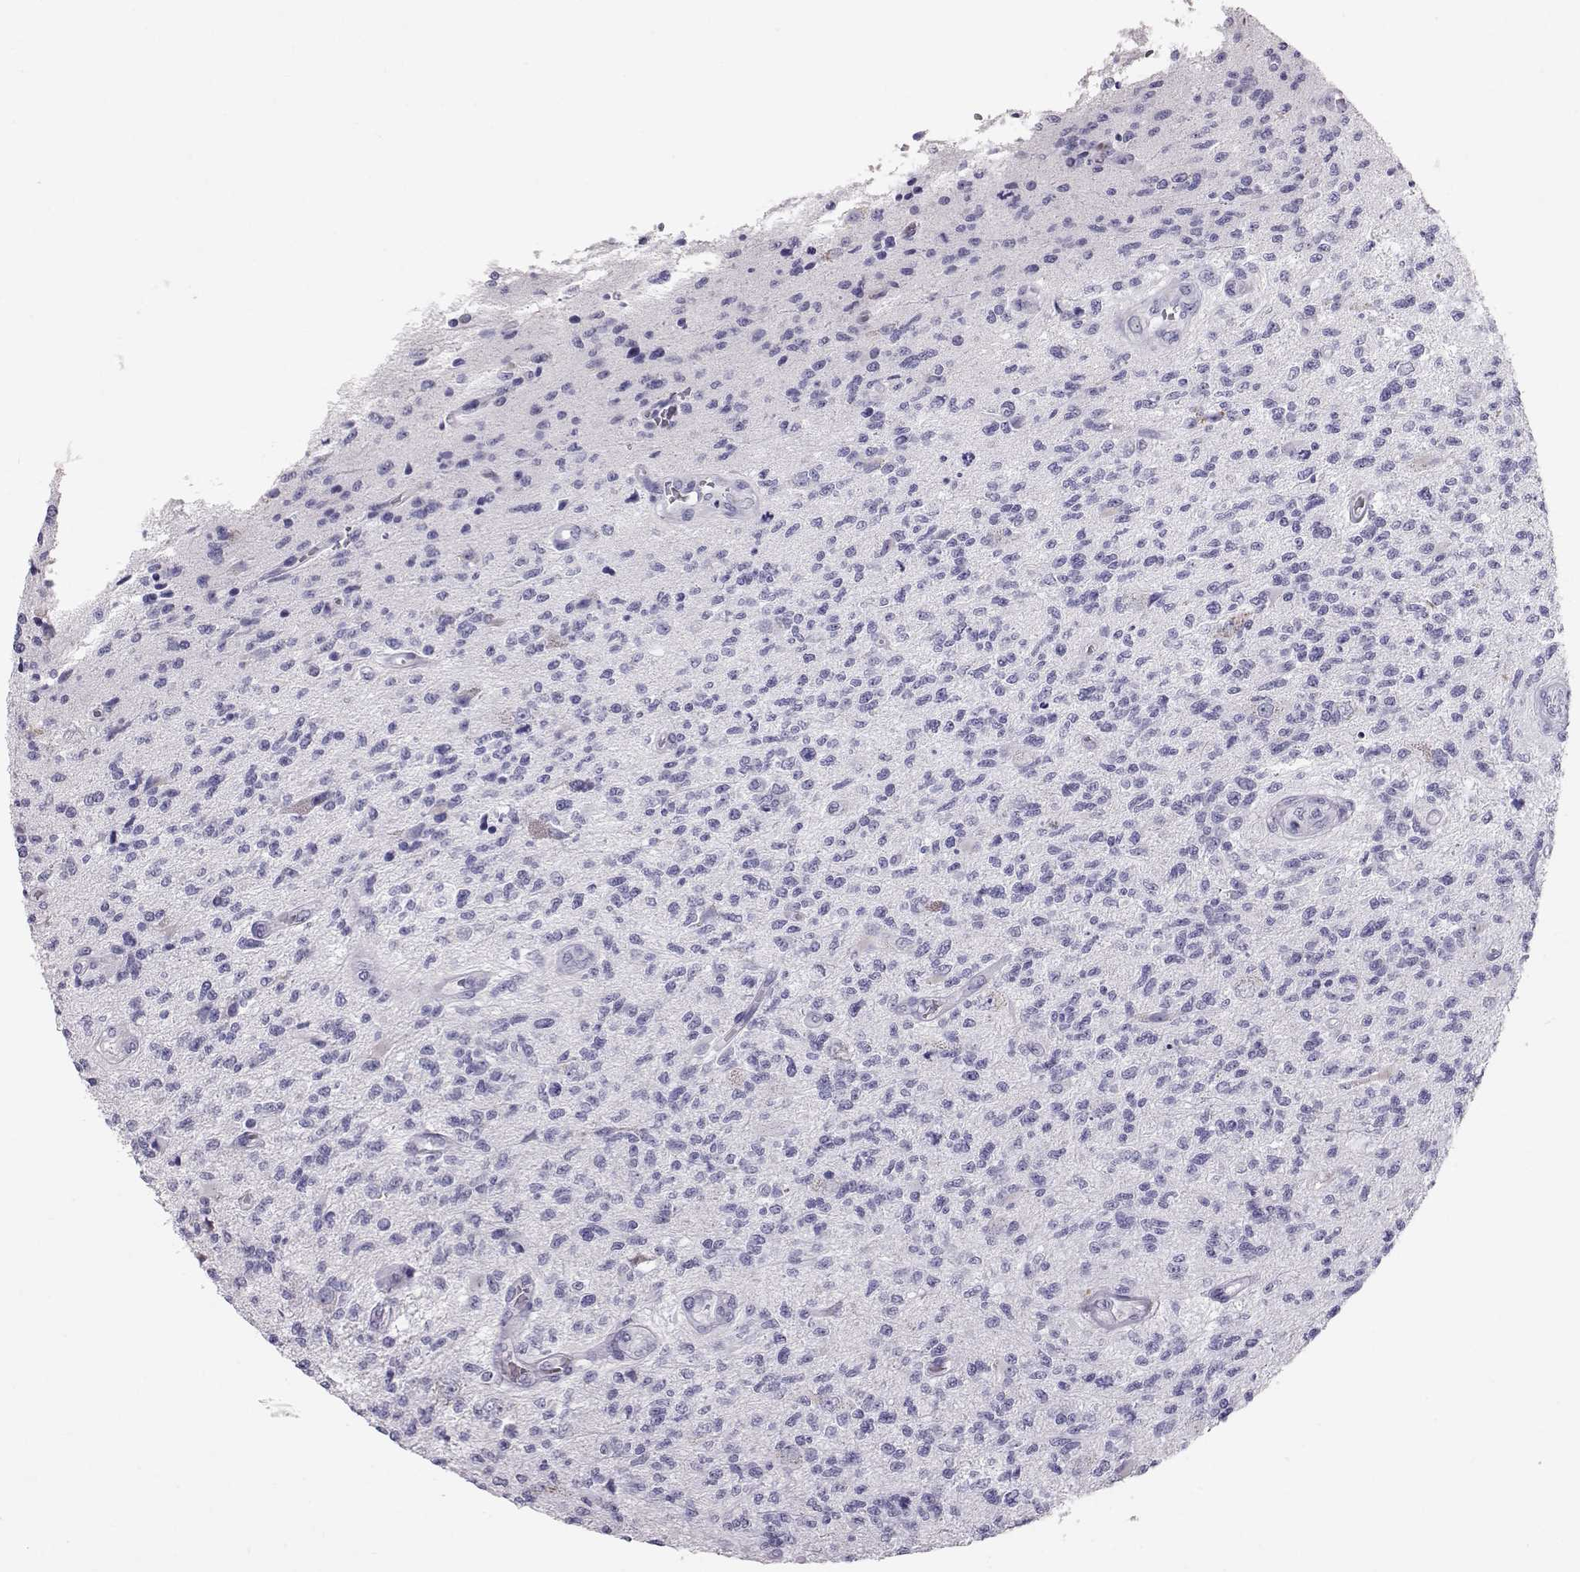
{"staining": {"intensity": "negative", "quantity": "none", "location": "none"}, "tissue": "glioma", "cell_type": "Tumor cells", "image_type": "cancer", "snomed": [{"axis": "morphology", "description": "Glioma, malignant, High grade"}, {"axis": "topography", "description": "Brain"}], "caption": "Immunohistochemical staining of malignant glioma (high-grade) displays no significant expression in tumor cells.", "gene": "RD3", "patient": {"sex": "male", "age": 56}}